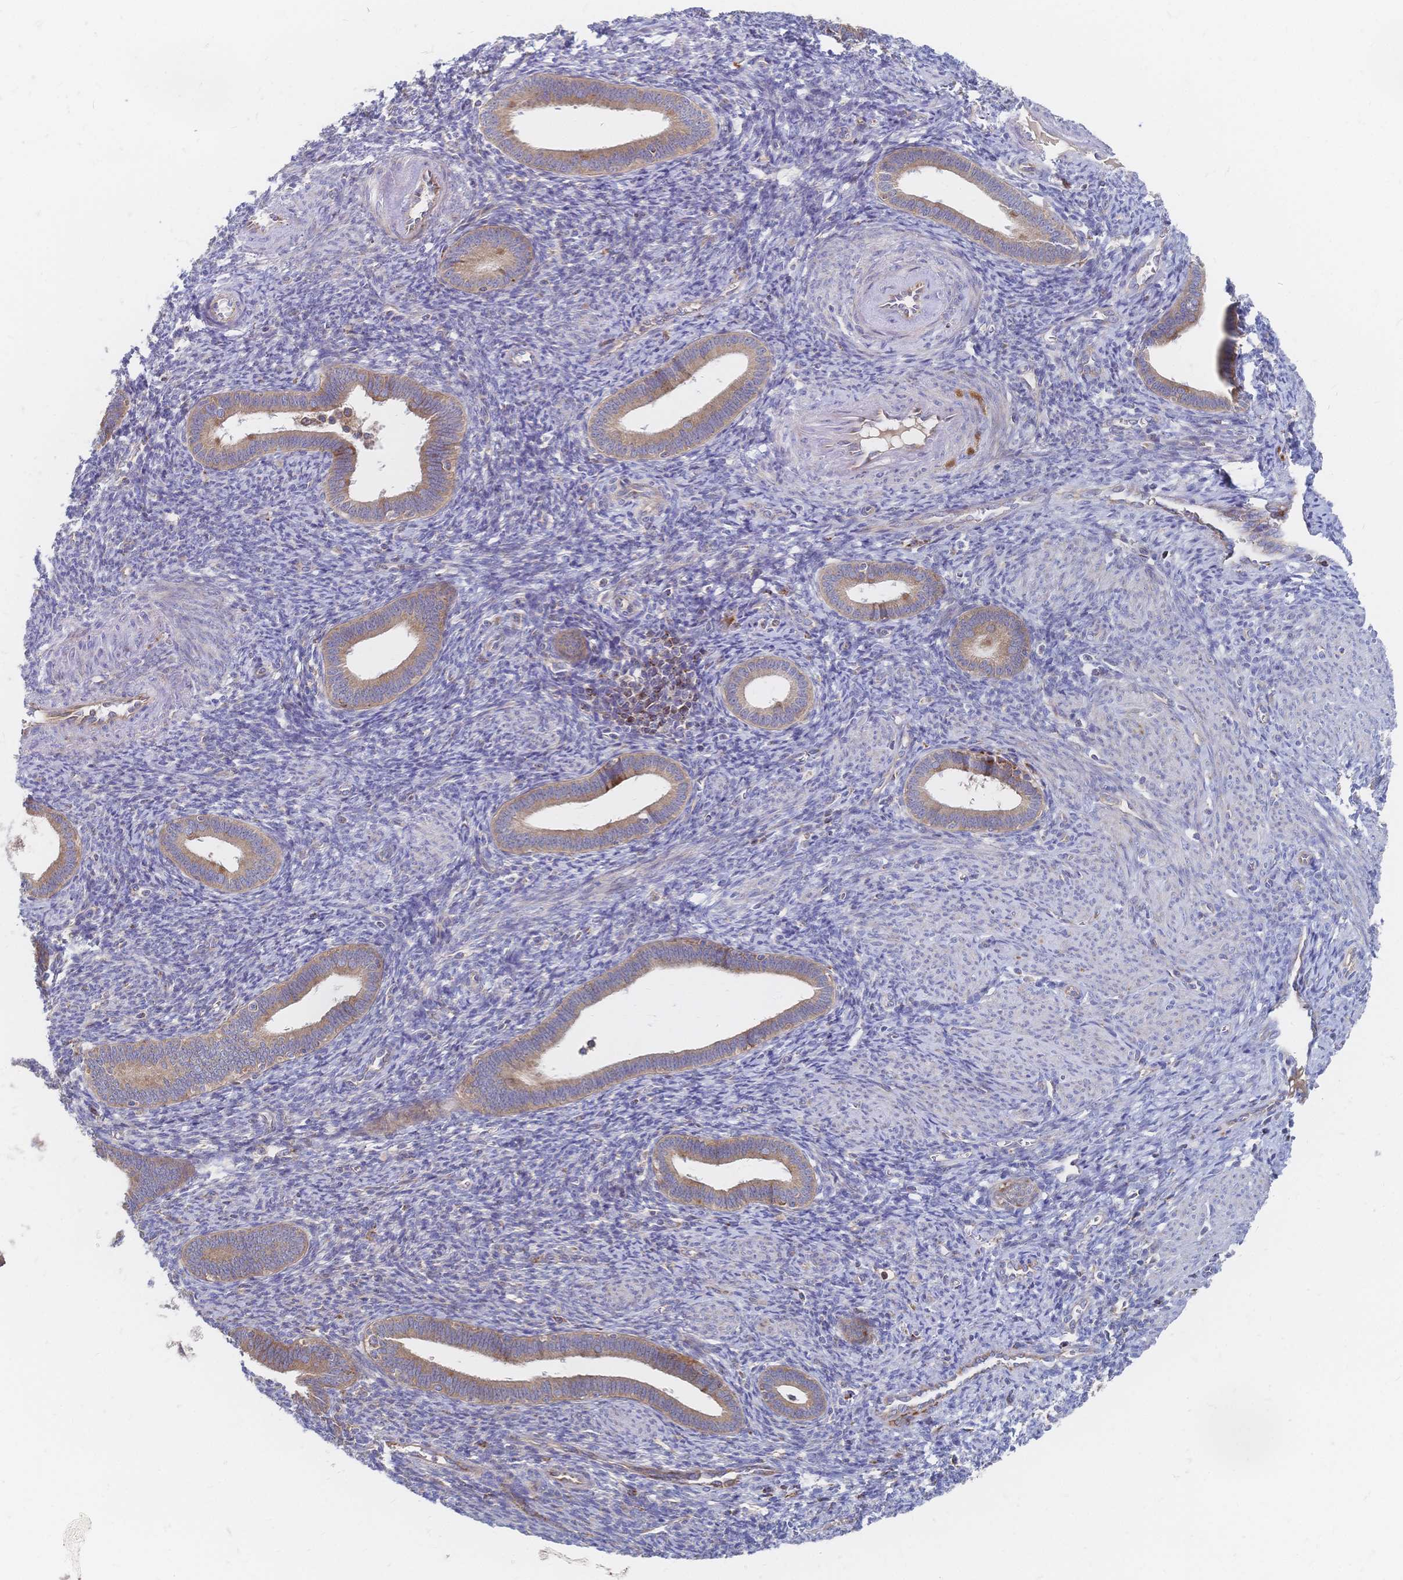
{"staining": {"intensity": "weak", "quantity": ">75%", "location": "cytoplasmic/membranous"}, "tissue": "endometrium", "cell_type": "Cells in endometrial stroma", "image_type": "normal", "snomed": [{"axis": "morphology", "description": "Normal tissue, NOS"}, {"axis": "topography", "description": "Endometrium"}], "caption": "The photomicrograph displays staining of normal endometrium, revealing weak cytoplasmic/membranous protein expression (brown color) within cells in endometrial stroma.", "gene": "SORBS1", "patient": {"sex": "female", "age": 41}}